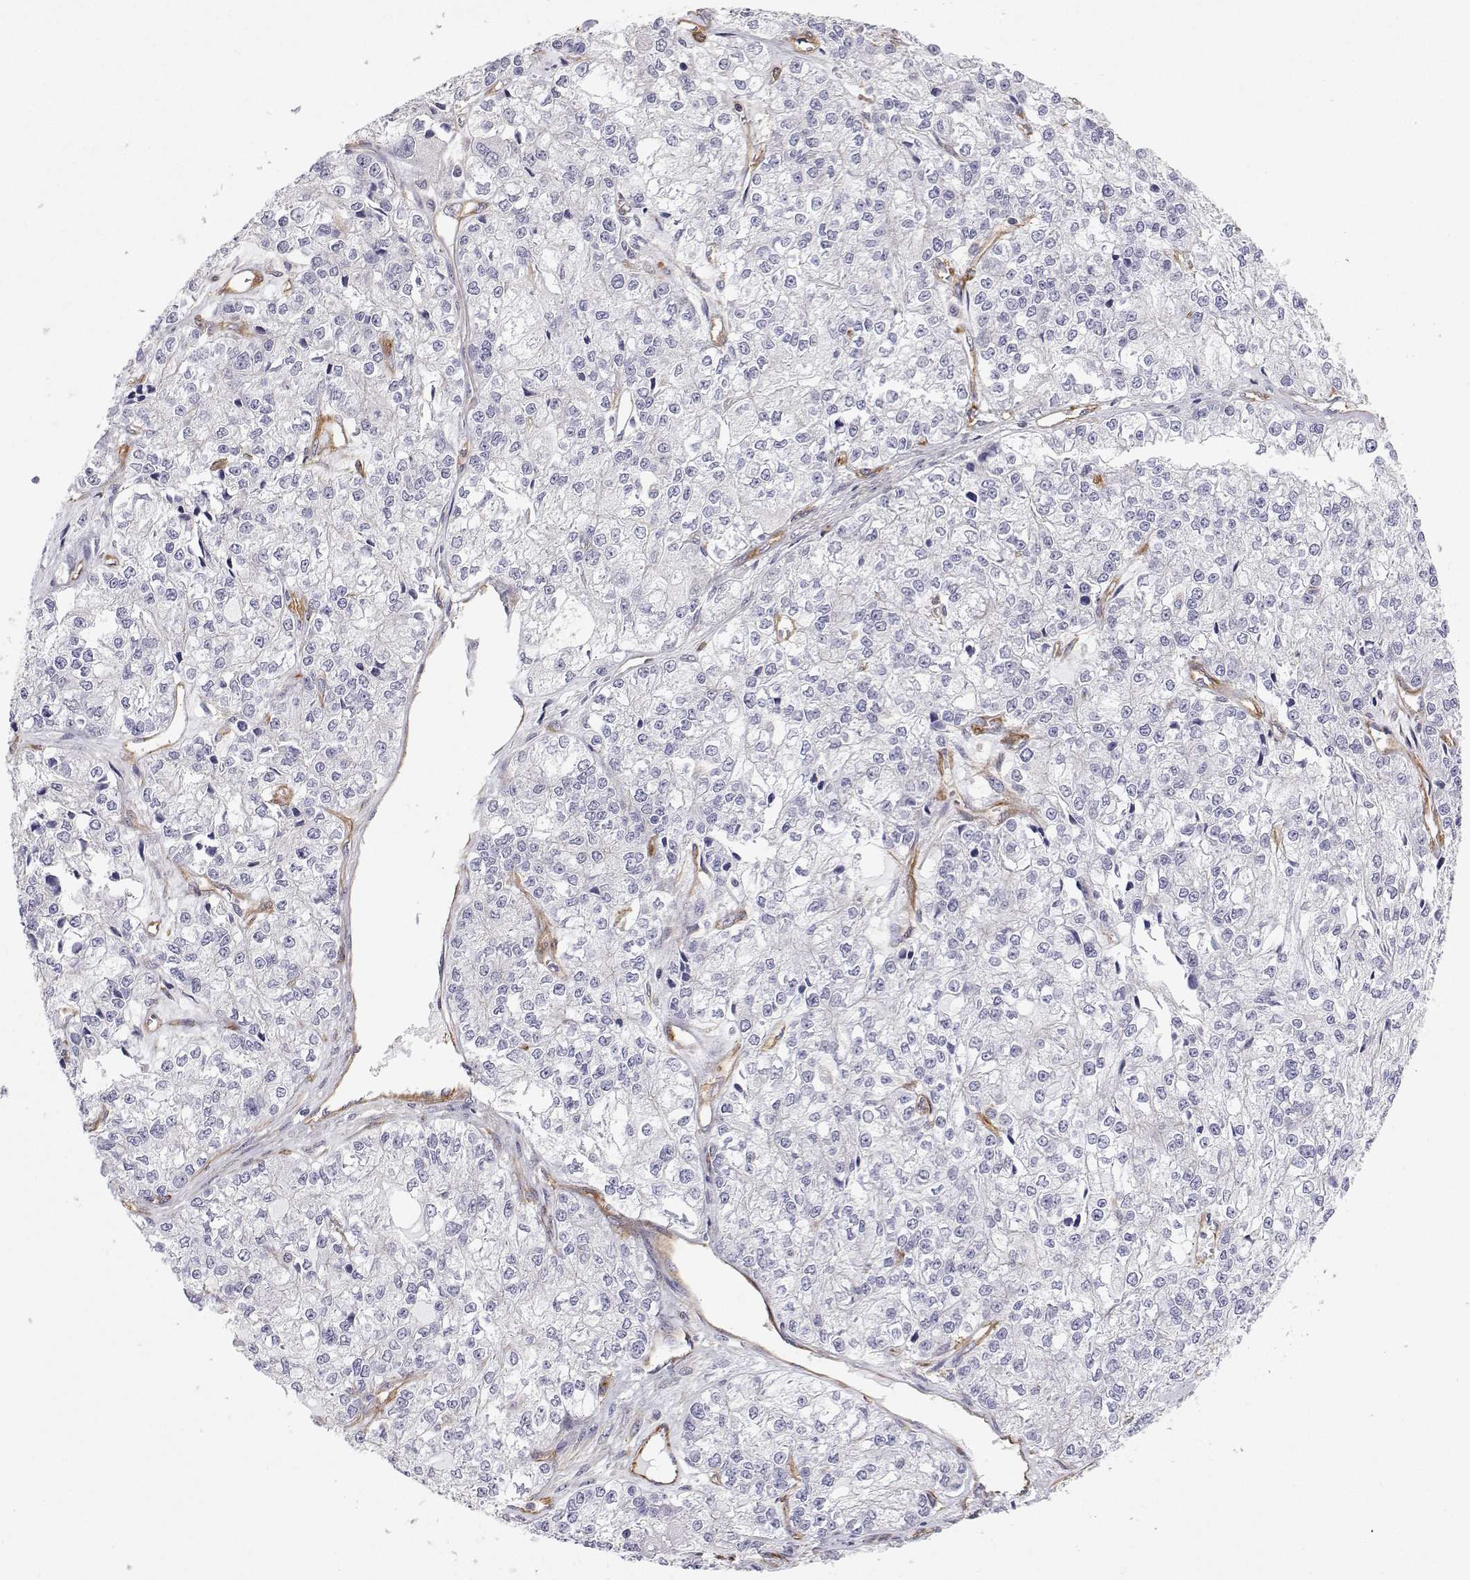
{"staining": {"intensity": "negative", "quantity": "none", "location": "none"}, "tissue": "ovarian cancer", "cell_type": "Tumor cells", "image_type": "cancer", "snomed": [{"axis": "morphology", "description": "Carcinoma, endometroid"}, {"axis": "topography", "description": "Ovary"}], "caption": "There is no significant positivity in tumor cells of ovarian endometroid carcinoma.", "gene": "MYH9", "patient": {"sex": "female", "age": 64}}